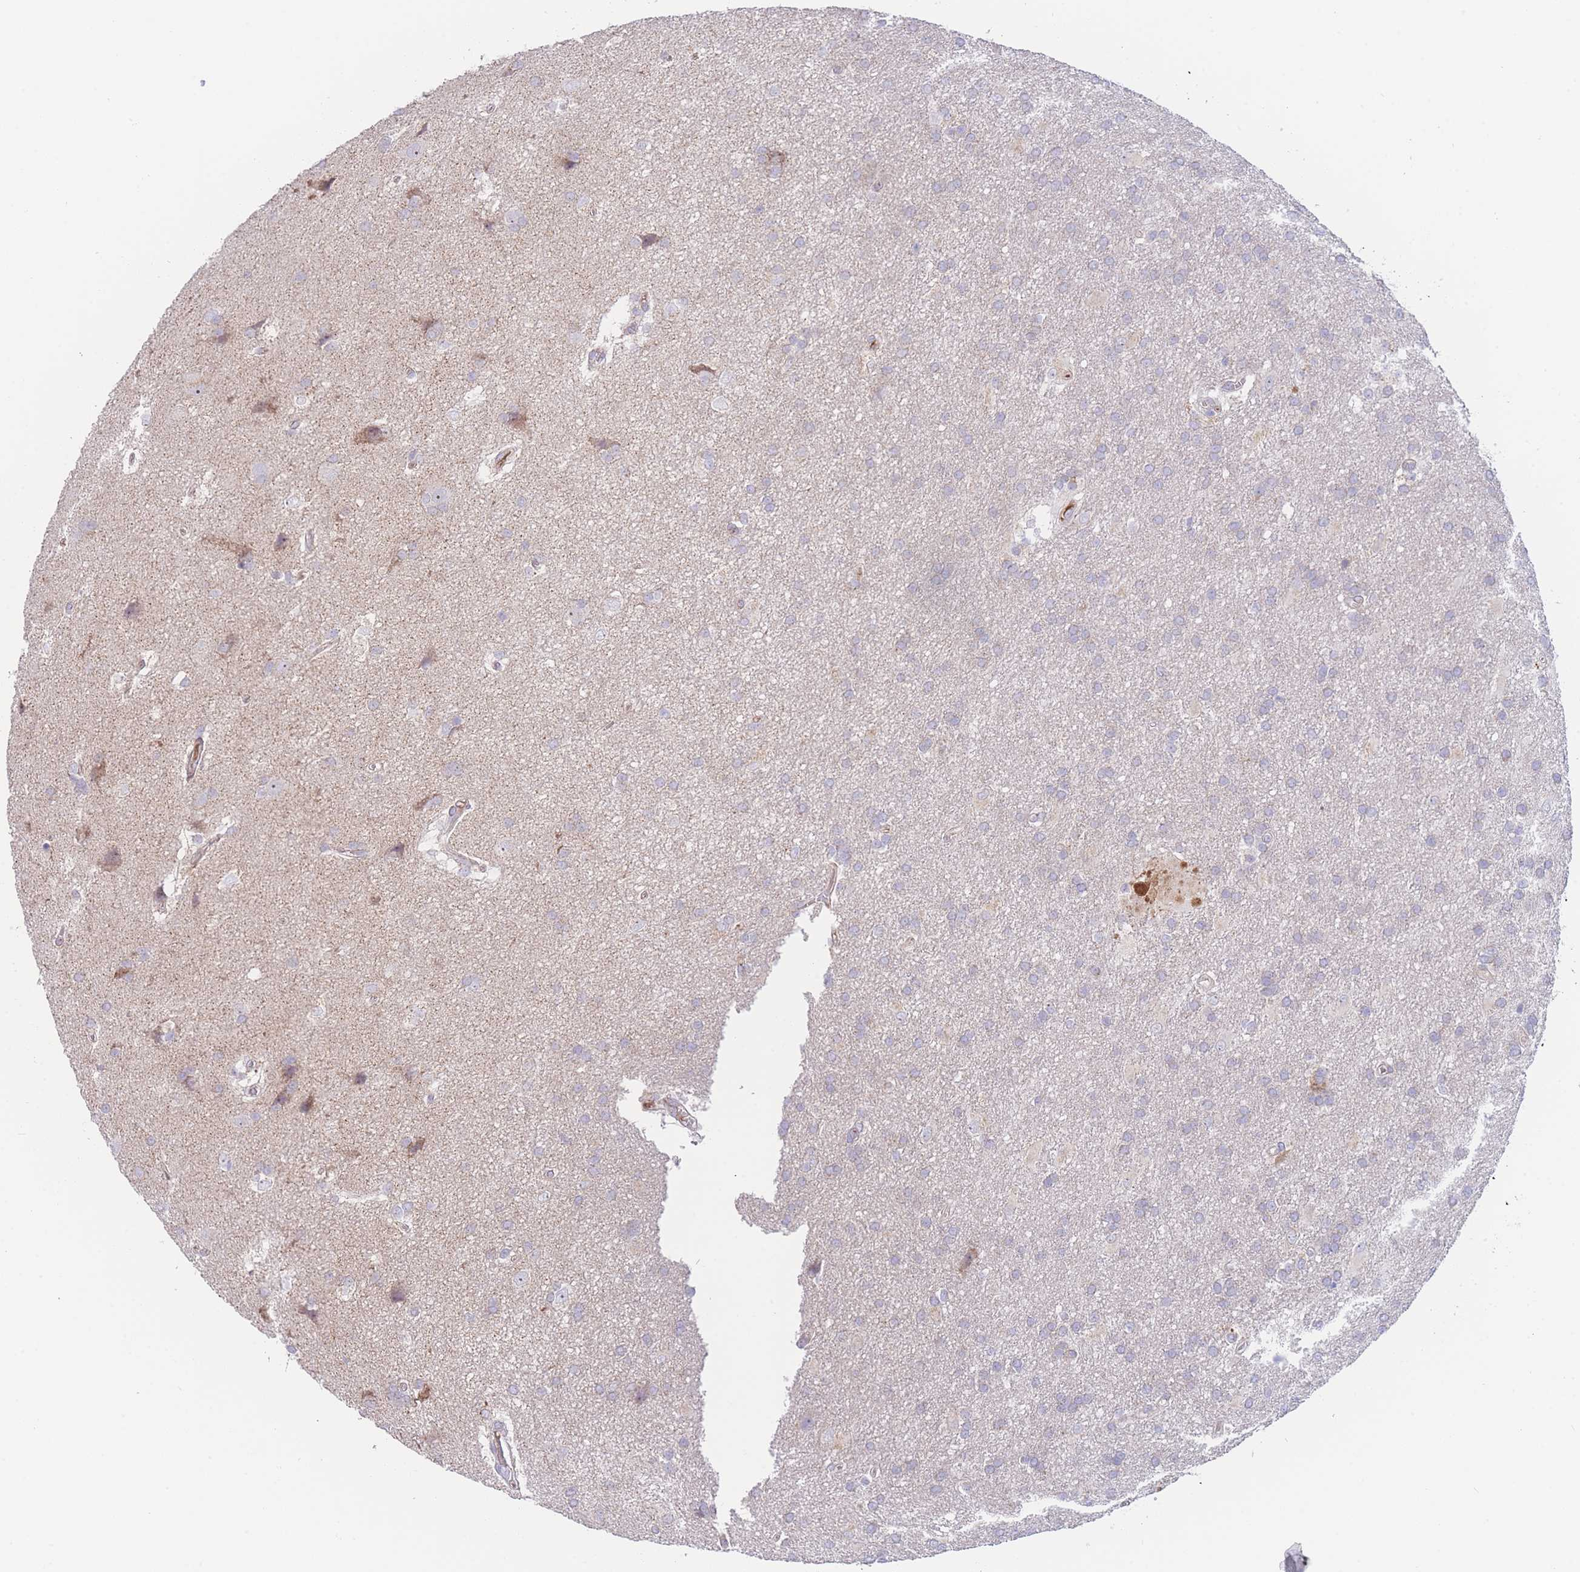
{"staining": {"intensity": "negative", "quantity": "none", "location": "none"}, "tissue": "glioma", "cell_type": "Tumor cells", "image_type": "cancer", "snomed": [{"axis": "morphology", "description": "Glioma, malignant, Low grade"}, {"axis": "topography", "description": "Brain"}], "caption": "IHC histopathology image of neoplastic tissue: human malignant glioma (low-grade) stained with DAB (3,3'-diaminobenzidine) demonstrates no significant protein expression in tumor cells. (DAB IHC with hematoxylin counter stain).", "gene": "GPAM", "patient": {"sex": "male", "age": 66}}